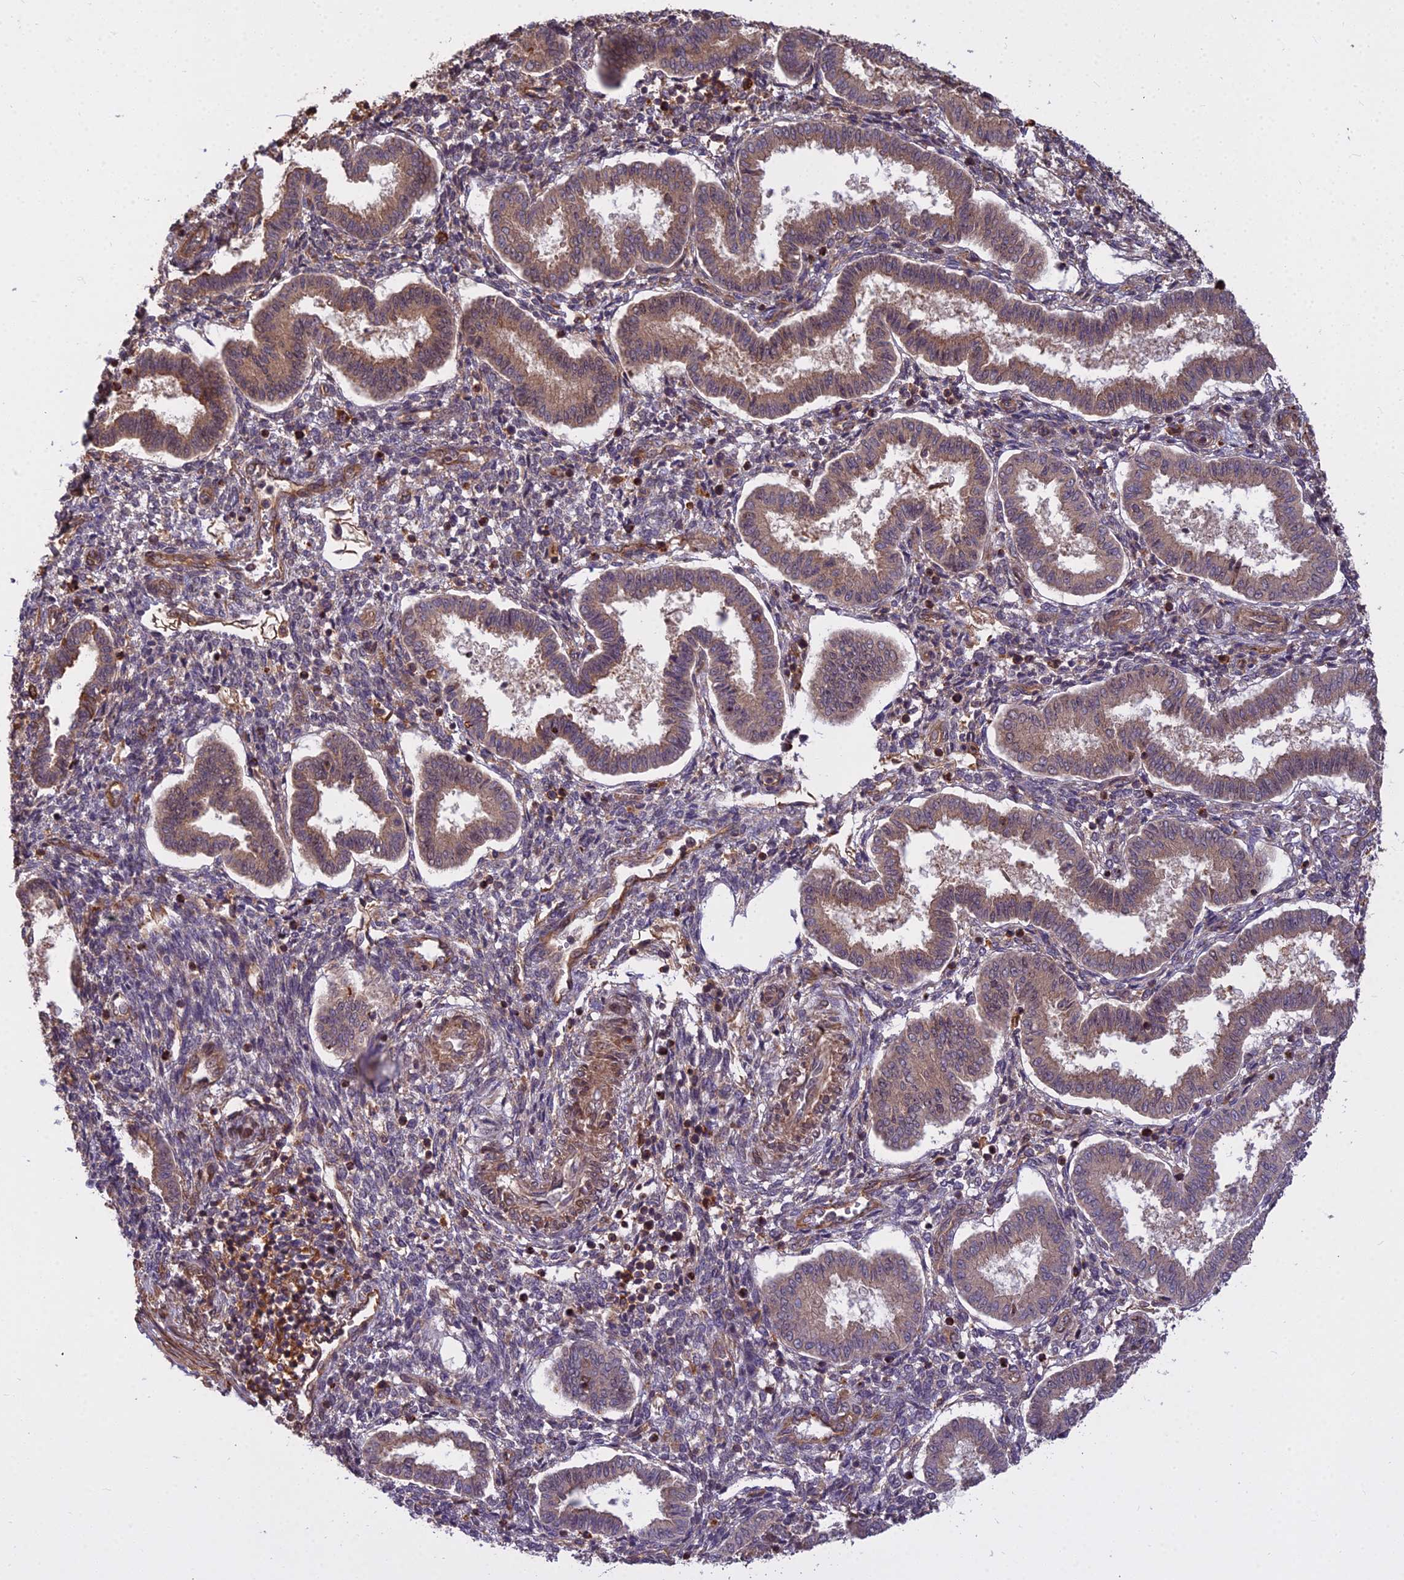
{"staining": {"intensity": "weak", "quantity": "25%-75%", "location": "cytoplasmic/membranous"}, "tissue": "endometrium", "cell_type": "Cells in endometrial stroma", "image_type": "normal", "snomed": [{"axis": "morphology", "description": "Normal tissue, NOS"}, {"axis": "topography", "description": "Endometrium"}], "caption": "Protein positivity by immunohistochemistry (IHC) displays weak cytoplasmic/membranous positivity in about 25%-75% of cells in endometrial stroma in benign endometrium.", "gene": "TCEA3", "patient": {"sex": "female", "age": 24}}